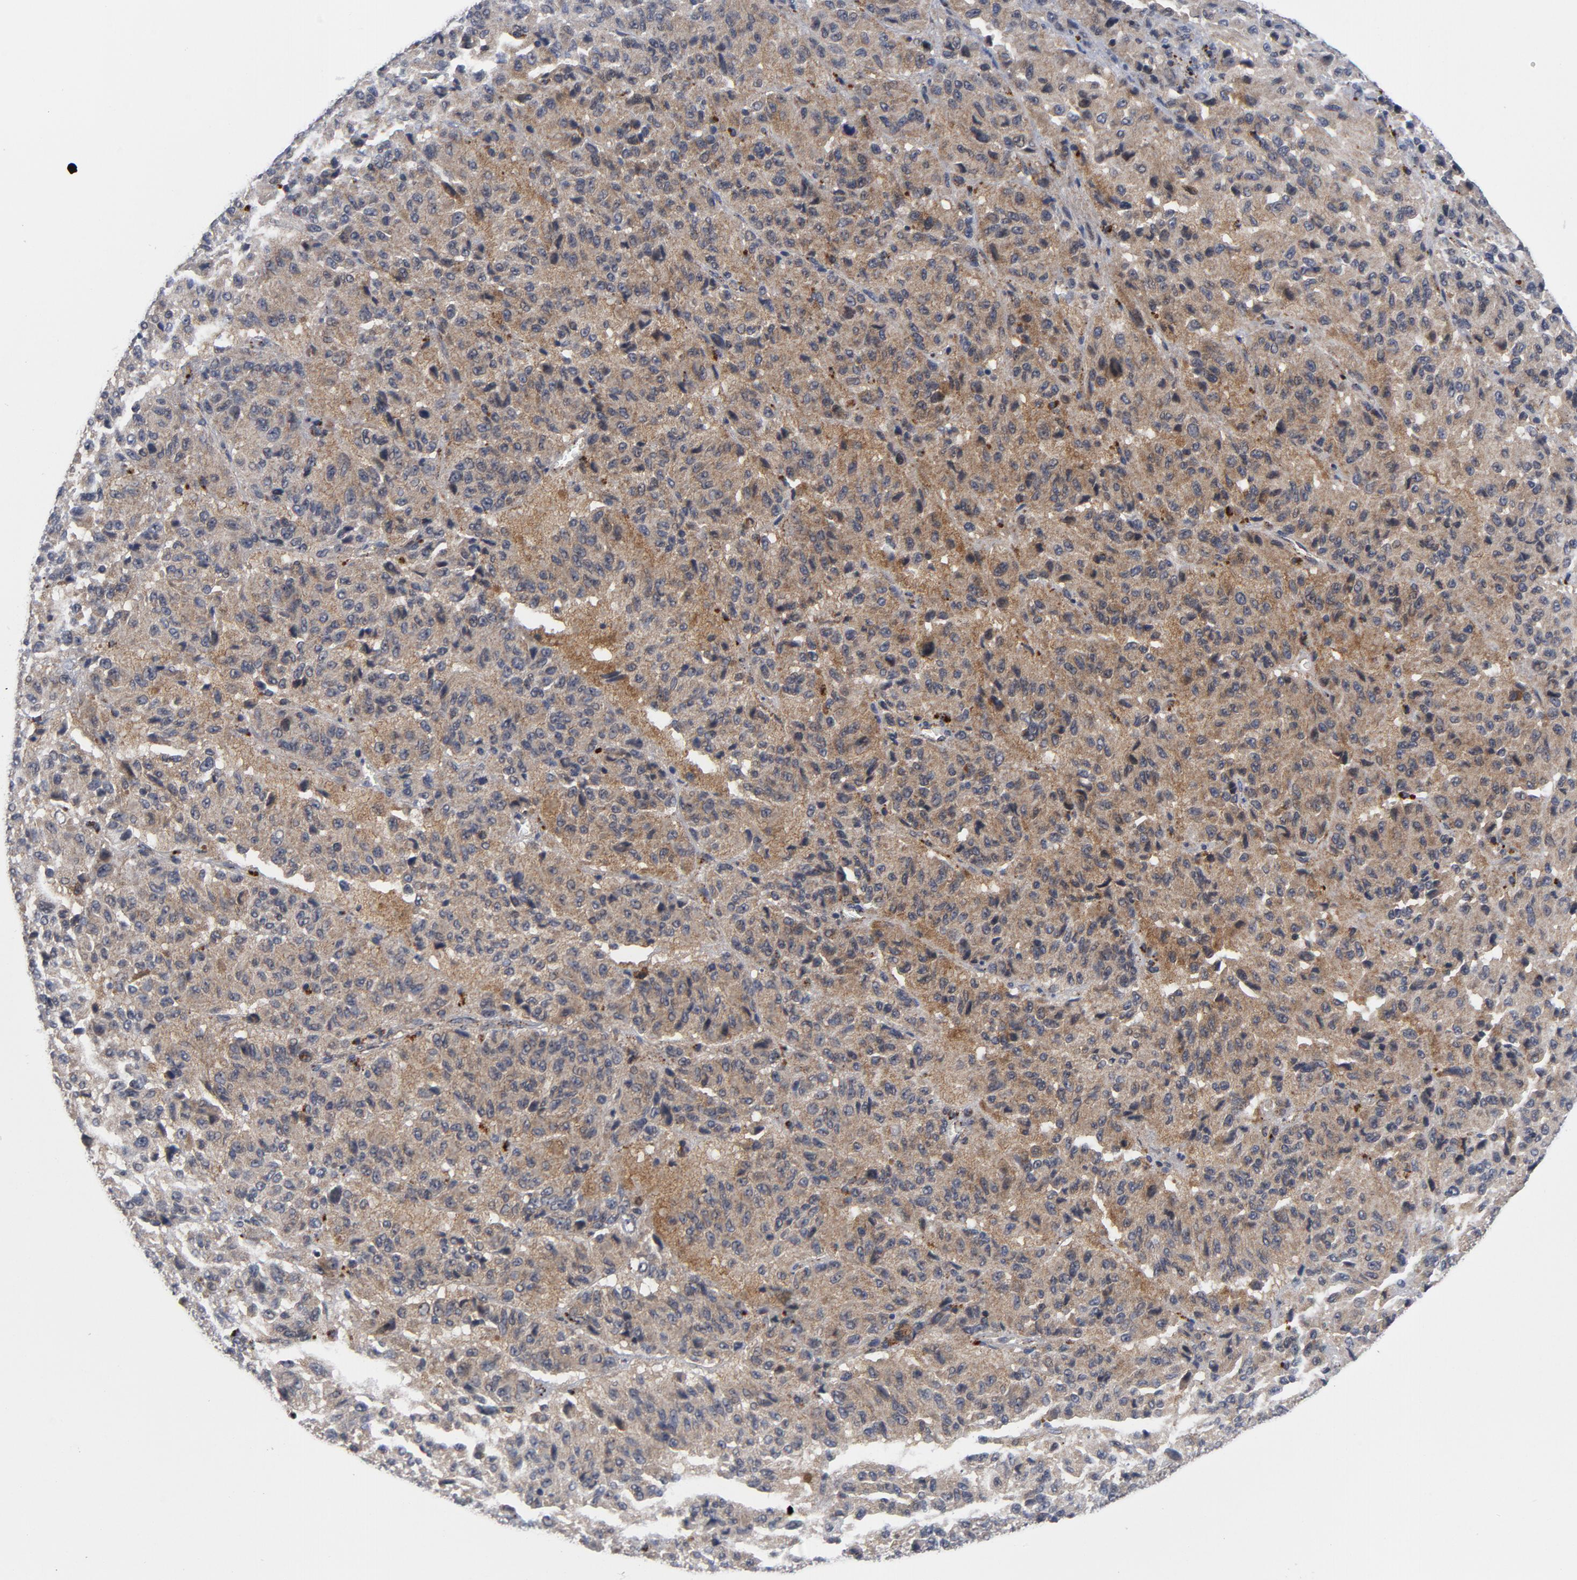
{"staining": {"intensity": "weak", "quantity": ">75%", "location": "cytoplasmic/membranous"}, "tissue": "melanoma", "cell_type": "Tumor cells", "image_type": "cancer", "snomed": [{"axis": "morphology", "description": "Malignant melanoma, Metastatic site"}, {"axis": "topography", "description": "Lung"}], "caption": "Approximately >75% of tumor cells in malignant melanoma (metastatic site) demonstrate weak cytoplasmic/membranous protein expression as visualized by brown immunohistochemical staining.", "gene": "AKT2", "patient": {"sex": "male", "age": 64}}